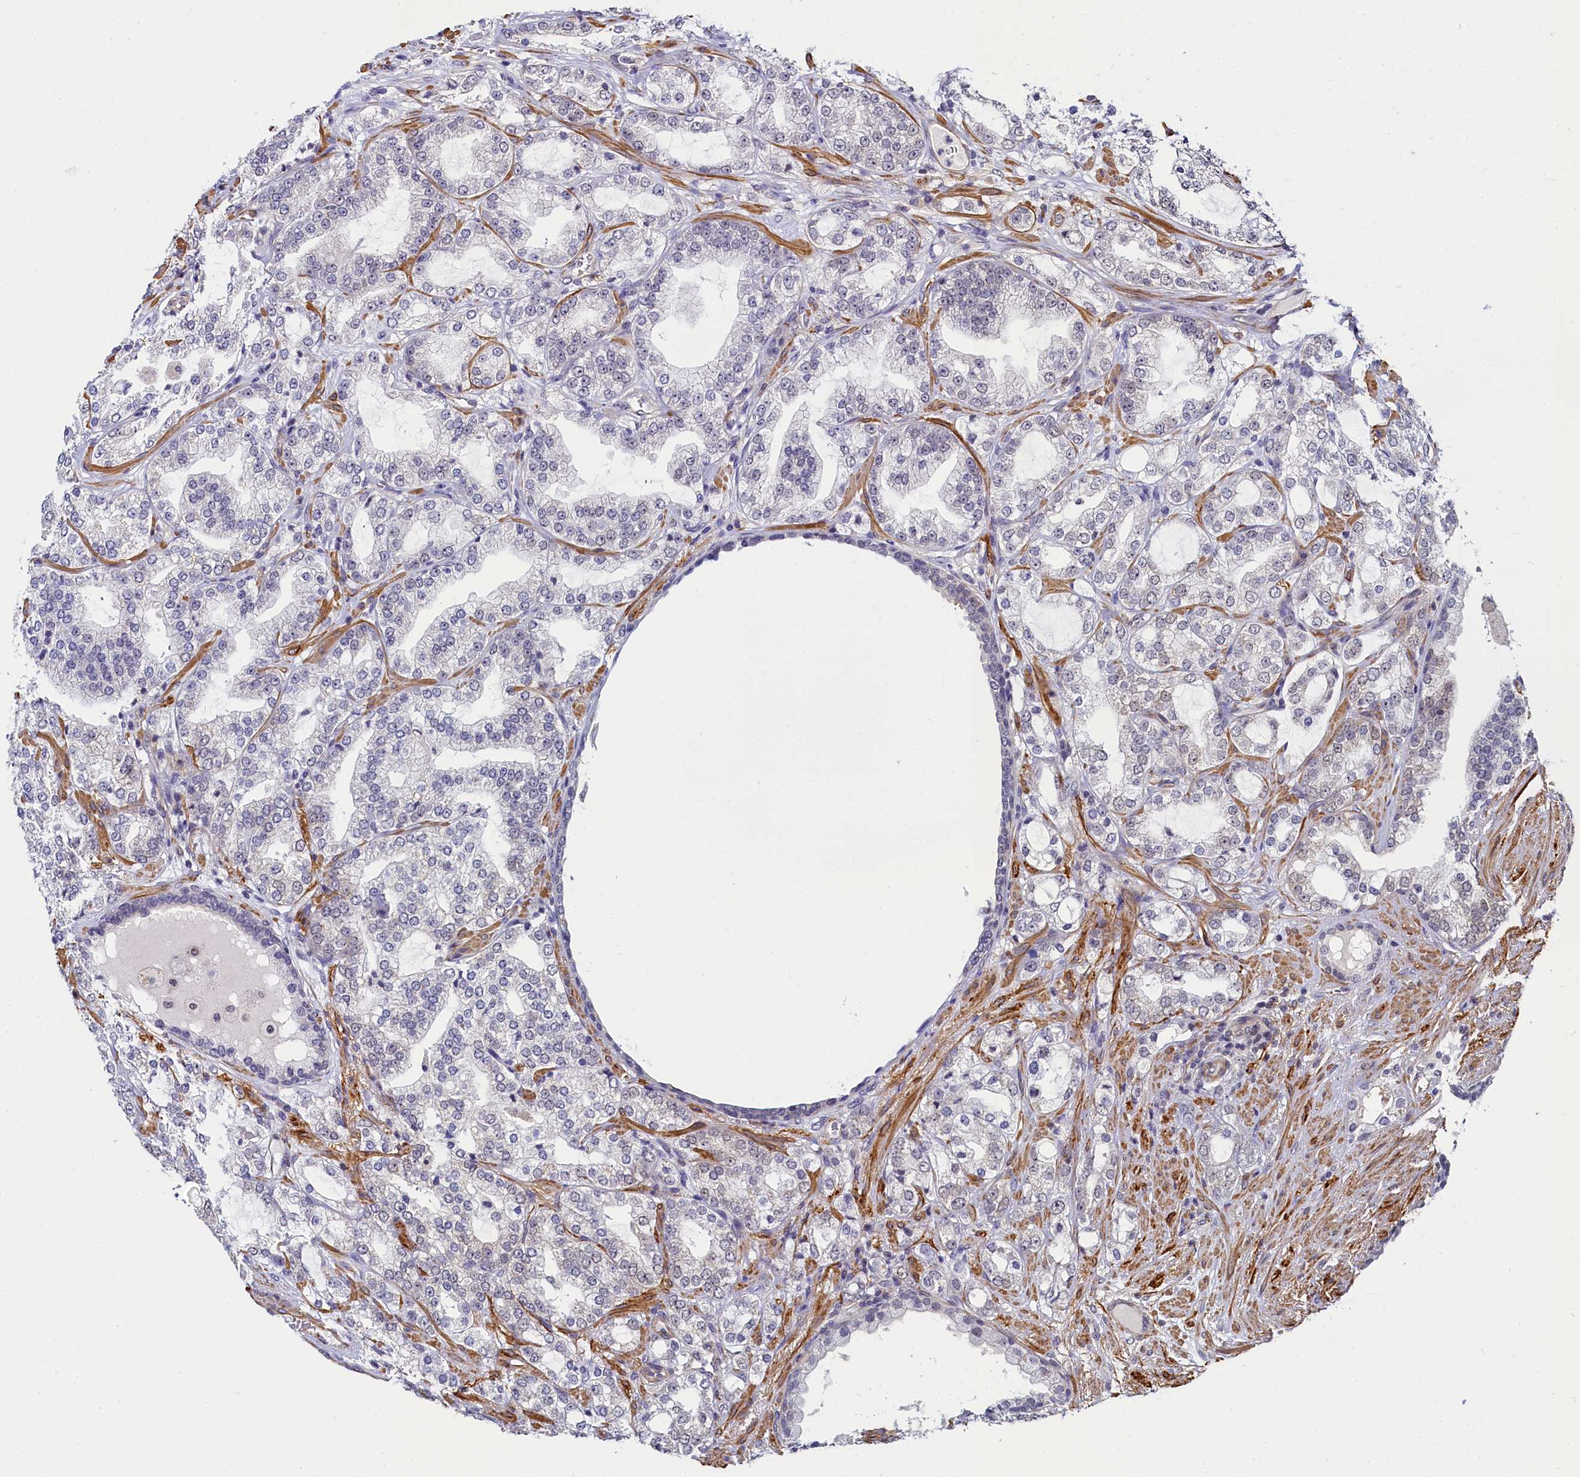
{"staining": {"intensity": "negative", "quantity": "none", "location": "none"}, "tissue": "prostate cancer", "cell_type": "Tumor cells", "image_type": "cancer", "snomed": [{"axis": "morphology", "description": "Adenocarcinoma, High grade"}, {"axis": "topography", "description": "Prostate"}], "caption": "This is an IHC image of human adenocarcinoma (high-grade) (prostate). There is no staining in tumor cells.", "gene": "INTS14", "patient": {"sex": "male", "age": 64}}